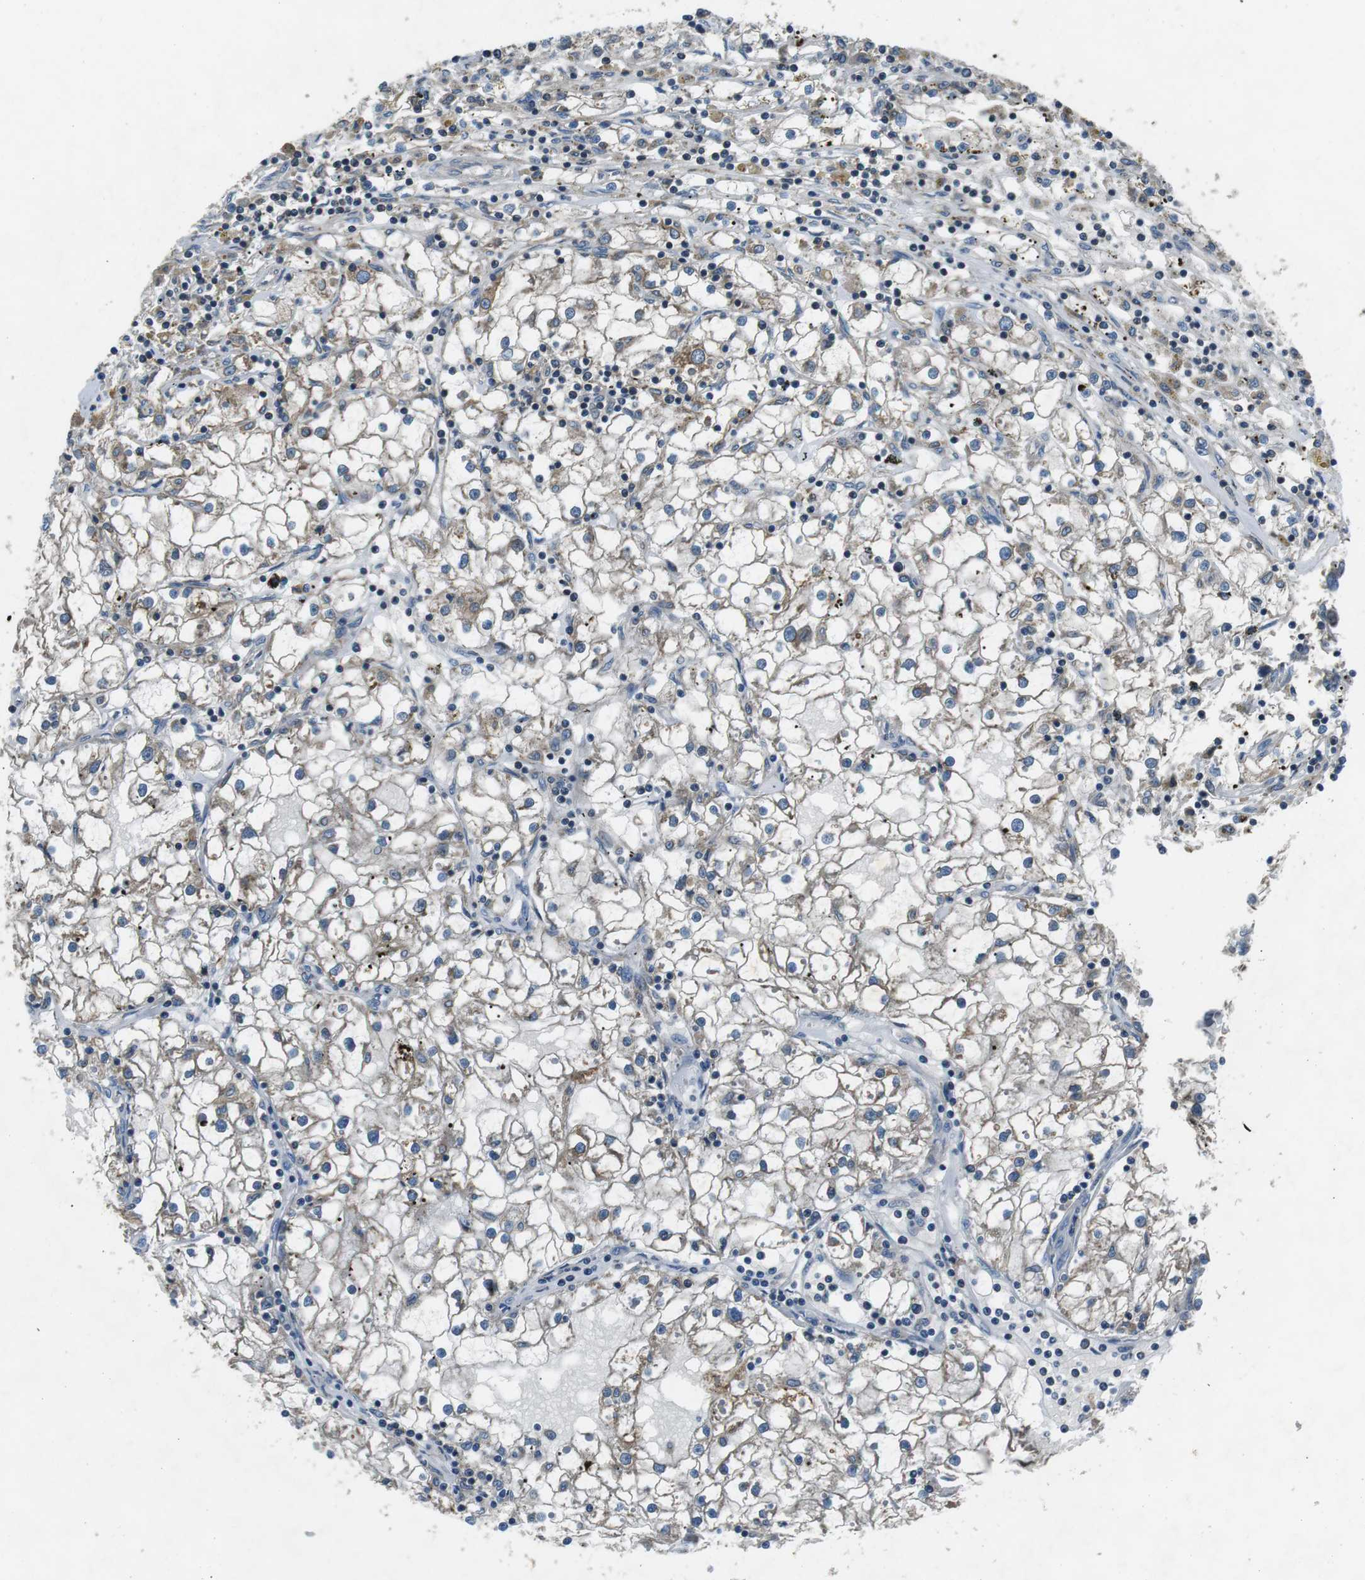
{"staining": {"intensity": "moderate", "quantity": "25%-75%", "location": "cytoplasmic/membranous"}, "tissue": "renal cancer", "cell_type": "Tumor cells", "image_type": "cancer", "snomed": [{"axis": "morphology", "description": "Adenocarcinoma, NOS"}, {"axis": "topography", "description": "Kidney"}], "caption": "Renal cancer (adenocarcinoma) stained with a protein marker shows moderate staining in tumor cells.", "gene": "FAM3B", "patient": {"sex": "male", "age": 56}}